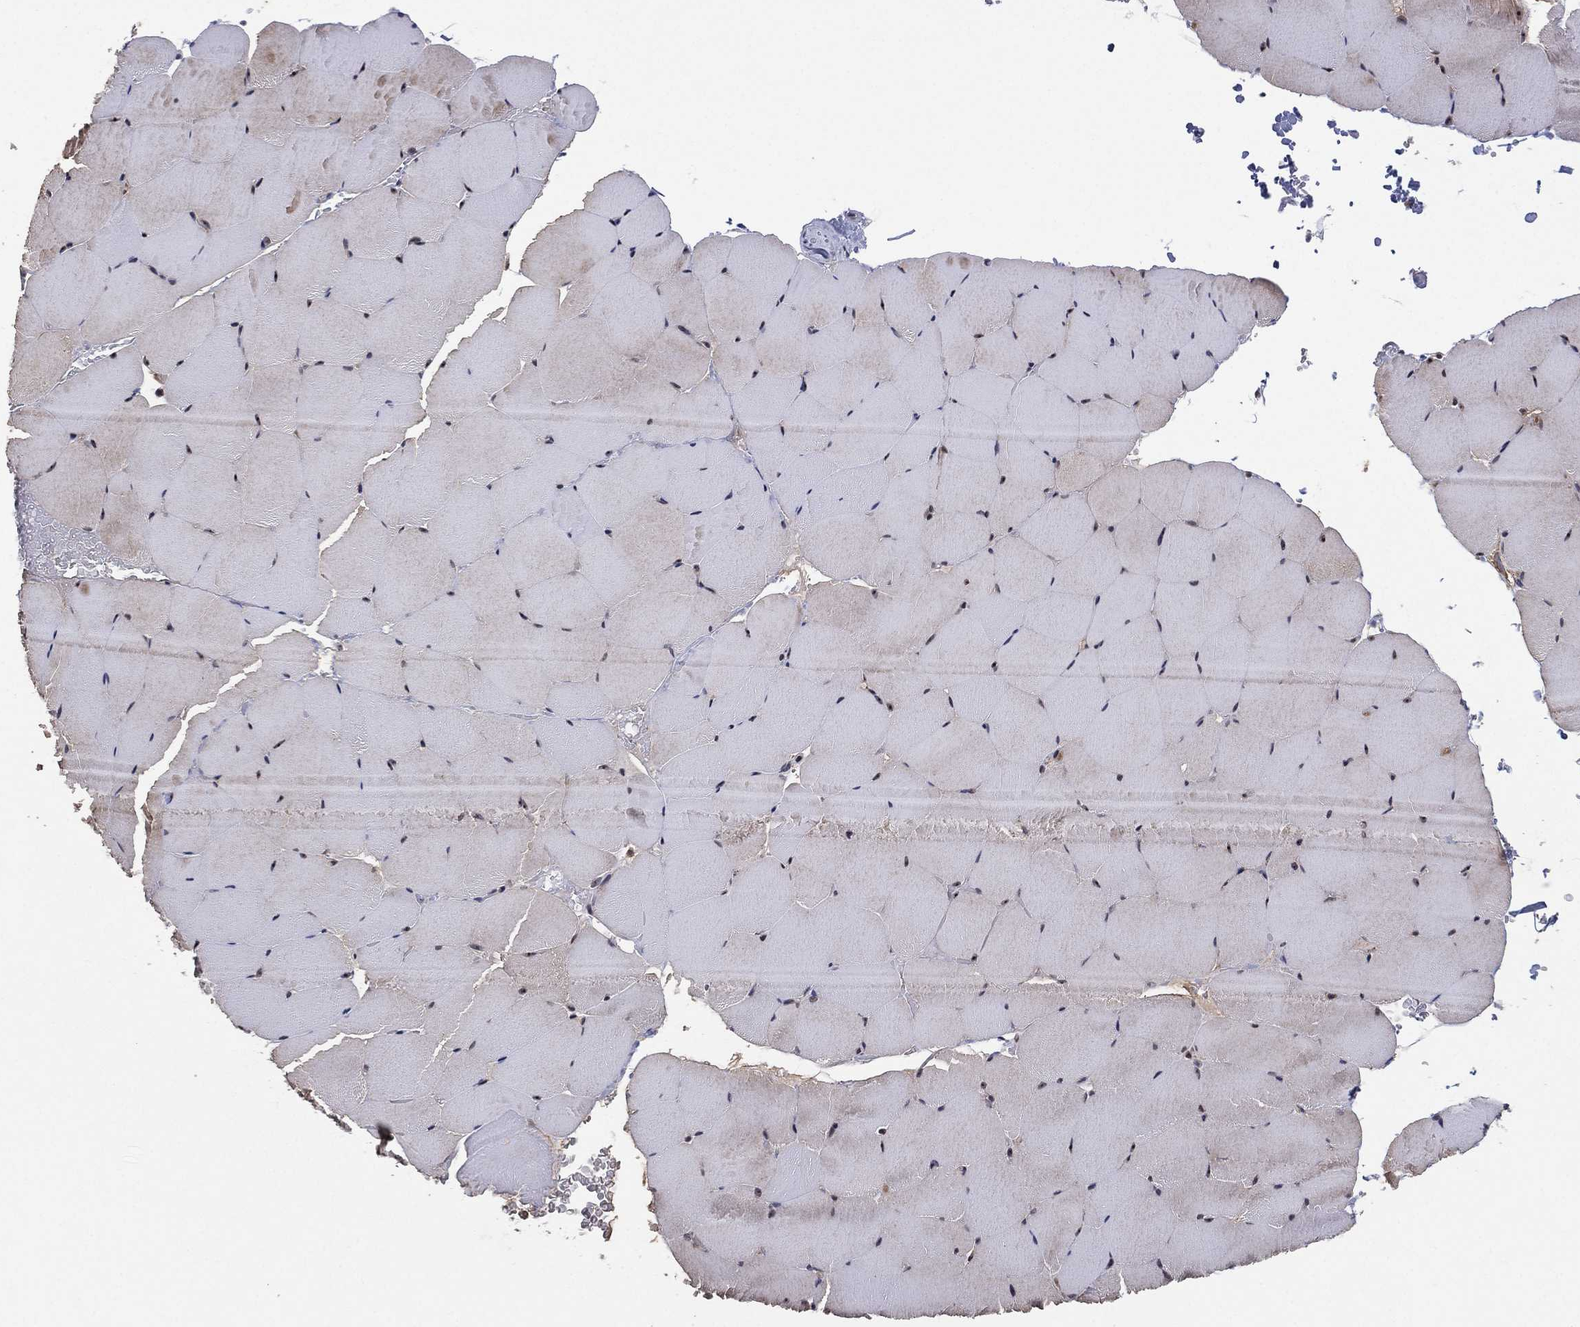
{"staining": {"intensity": "weak", "quantity": "25%-75%", "location": "cytoplasmic/membranous"}, "tissue": "skeletal muscle", "cell_type": "Myocytes", "image_type": "normal", "snomed": [{"axis": "morphology", "description": "Normal tissue, NOS"}, {"axis": "topography", "description": "Skeletal muscle"}], "caption": "Weak cytoplasmic/membranous positivity is appreciated in about 25%-75% of myocytes in unremarkable skeletal muscle.", "gene": "NELFCD", "patient": {"sex": "female", "age": 37}}